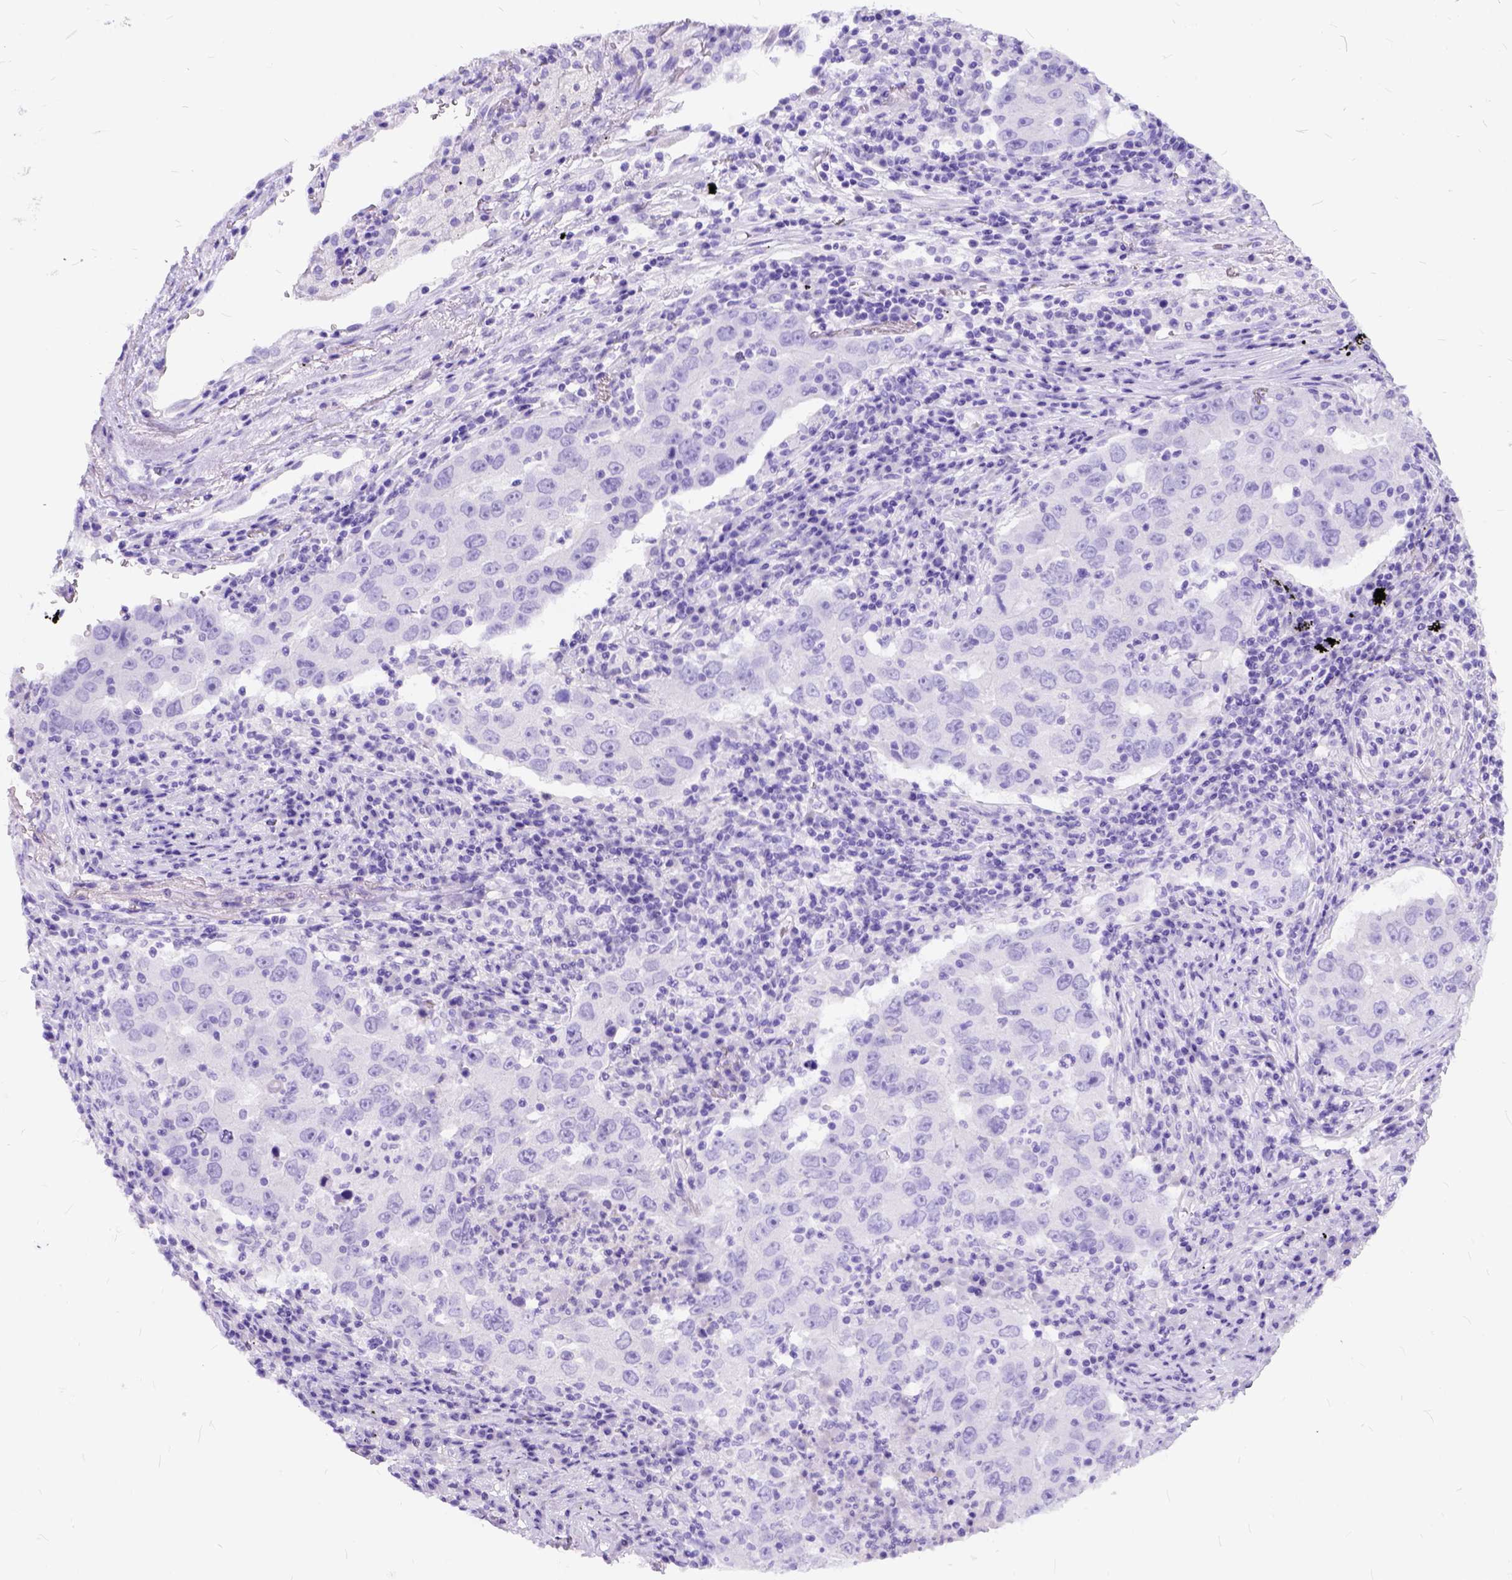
{"staining": {"intensity": "negative", "quantity": "none", "location": "none"}, "tissue": "lung cancer", "cell_type": "Tumor cells", "image_type": "cancer", "snomed": [{"axis": "morphology", "description": "Adenocarcinoma, NOS"}, {"axis": "topography", "description": "Lung"}], "caption": "This photomicrograph is of lung cancer stained with IHC to label a protein in brown with the nuclei are counter-stained blue. There is no expression in tumor cells.", "gene": "C1QTNF3", "patient": {"sex": "male", "age": 73}}